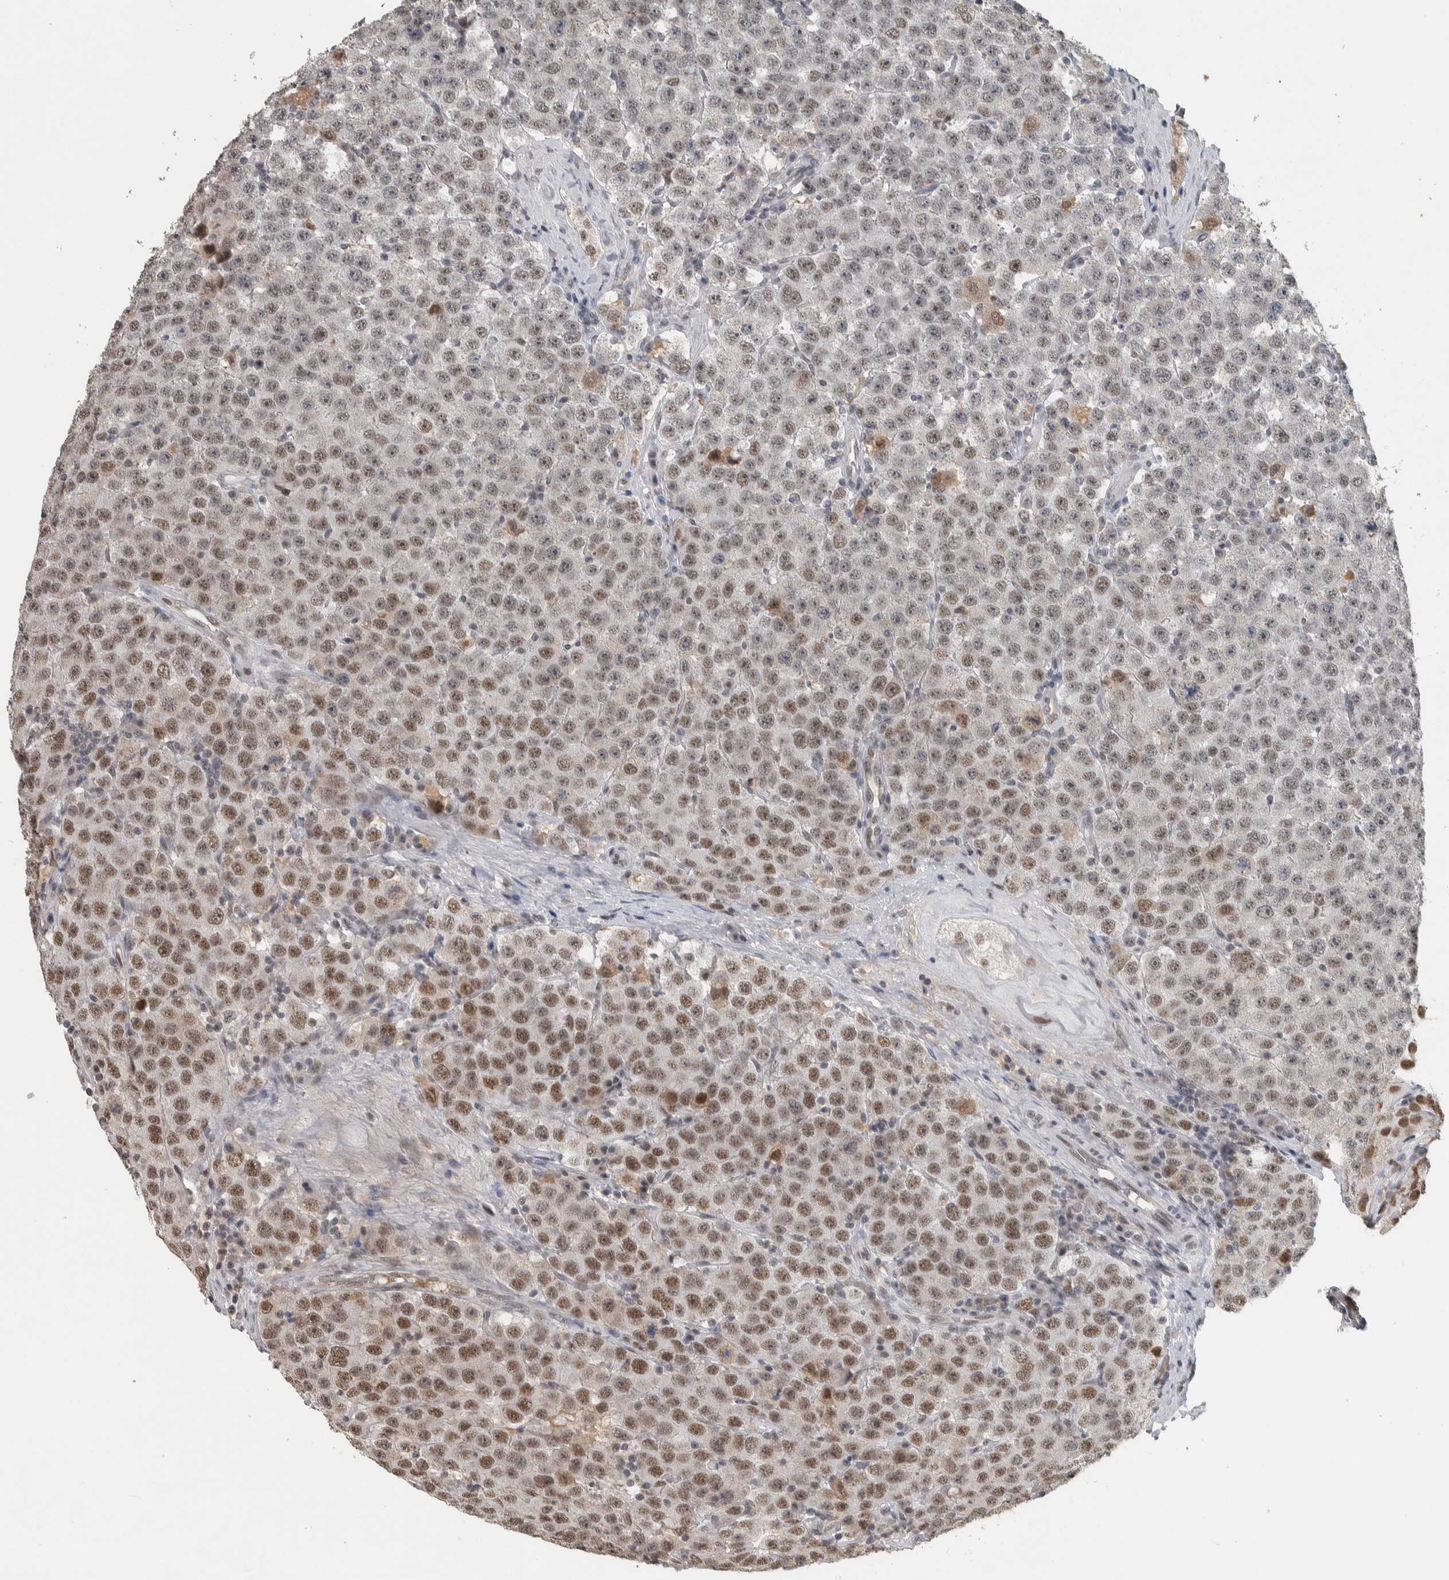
{"staining": {"intensity": "moderate", "quantity": ">75%", "location": "nuclear"}, "tissue": "testis cancer", "cell_type": "Tumor cells", "image_type": "cancer", "snomed": [{"axis": "morphology", "description": "Seminoma, NOS"}, {"axis": "topography", "description": "Testis"}], "caption": "Immunohistochemical staining of testis cancer (seminoma) shows moderate nuclear protein expression in about >75% of tumor cells.", "gene": "DDX42", "patient": {"sex": "male", "age": 28}}